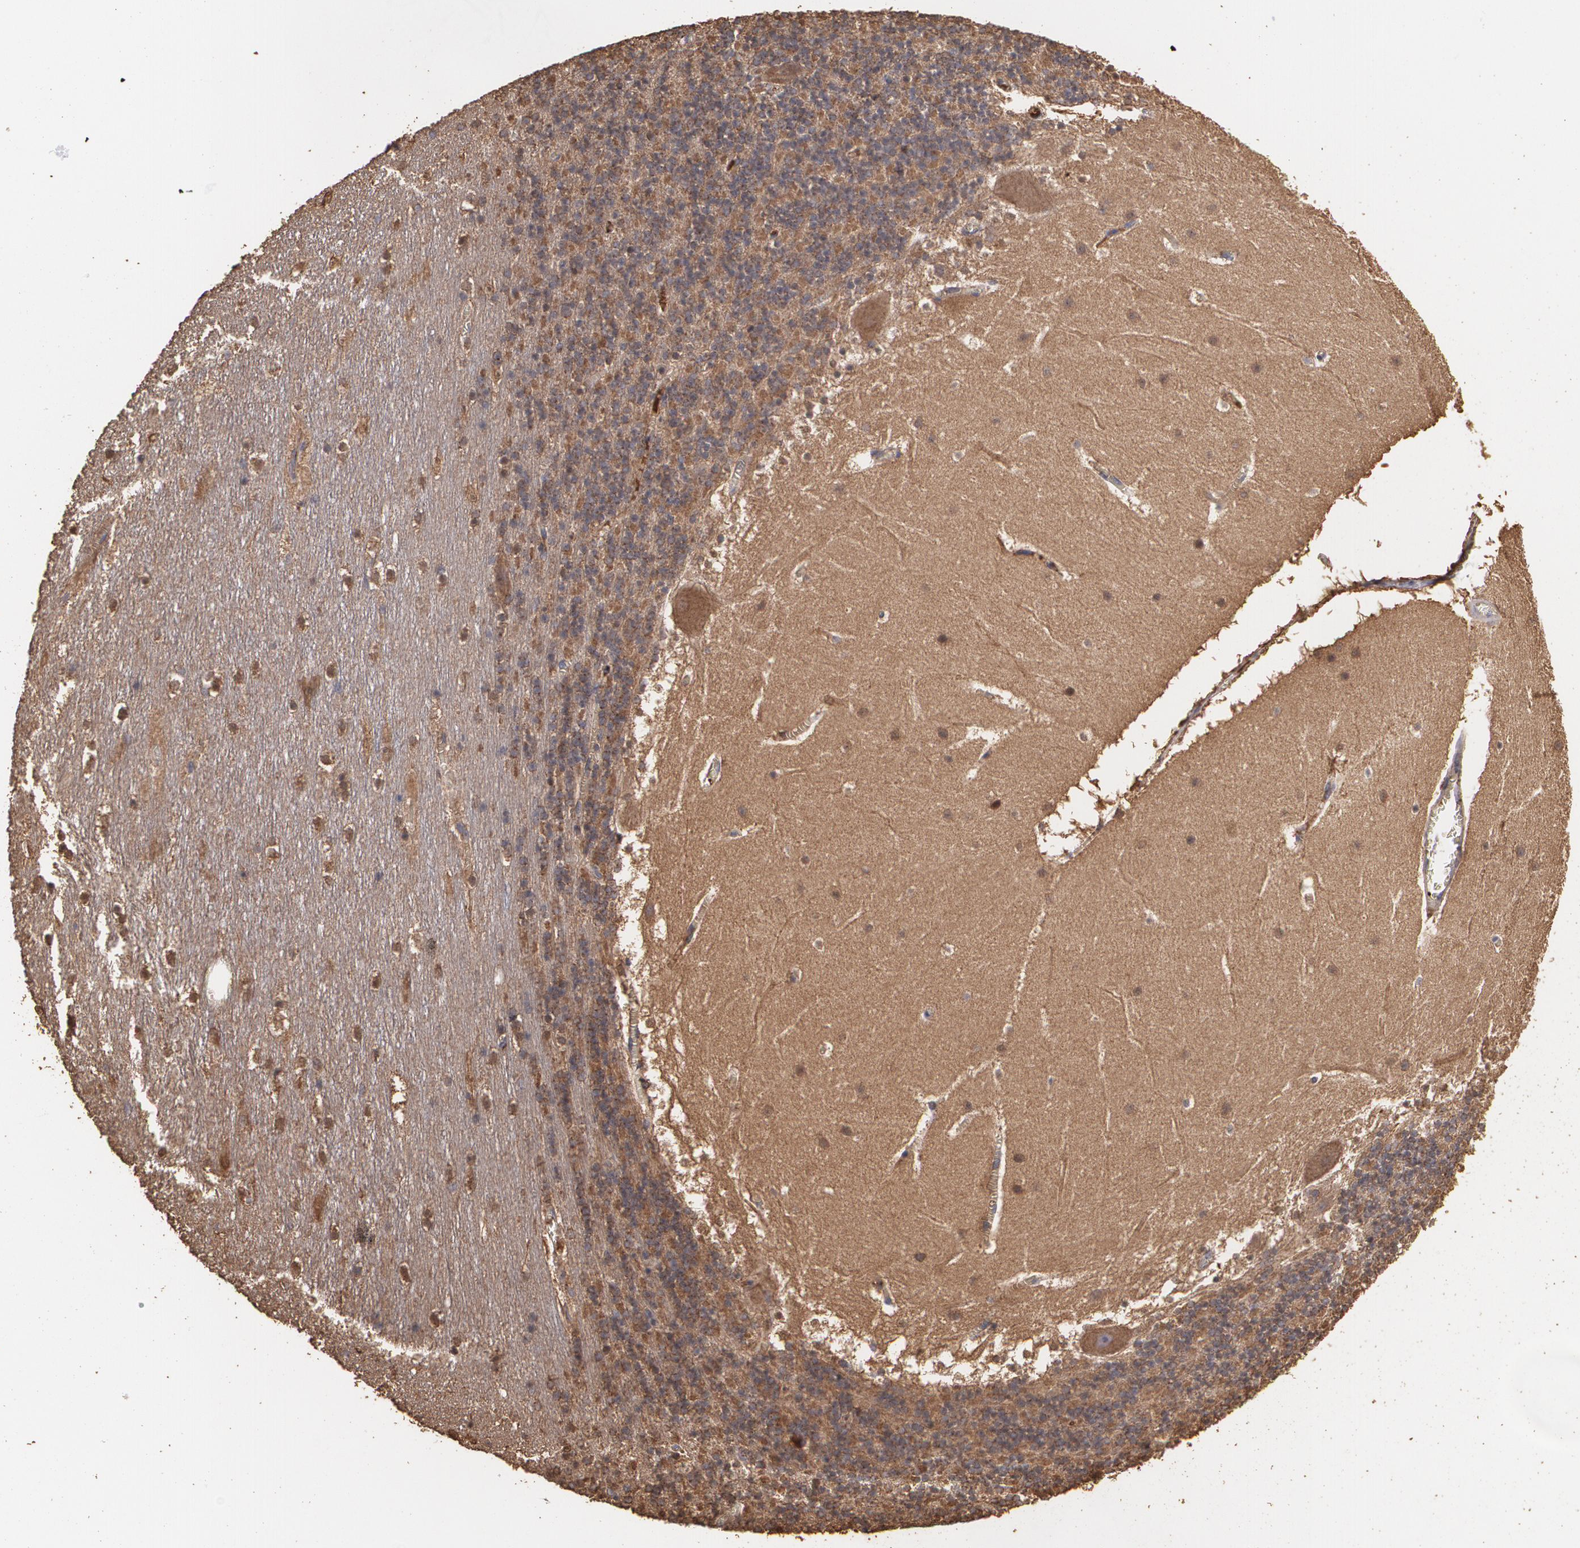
{"staining": {"intensity": "moderate", "quantity": "25%-75%", "location": "cytoplasmic/membranous"}, "tissue": "cerebellum", "cell_type": "Cells in granular layer", "image_type": "normal", "snomed": [{"axis": "morphology", "description": "Normal tissue, NOS"}, {"axis": "topography", "description": "Cerebellum"}], "caption": "This is a photomicrograph of immunohistochemistry staining of benign cerebellum, which shows moderate expression in the cytoplasmic/membranous of cells in granular layer.", "gene": "PON1", "patient": {"sex": "male", "age": 45}}